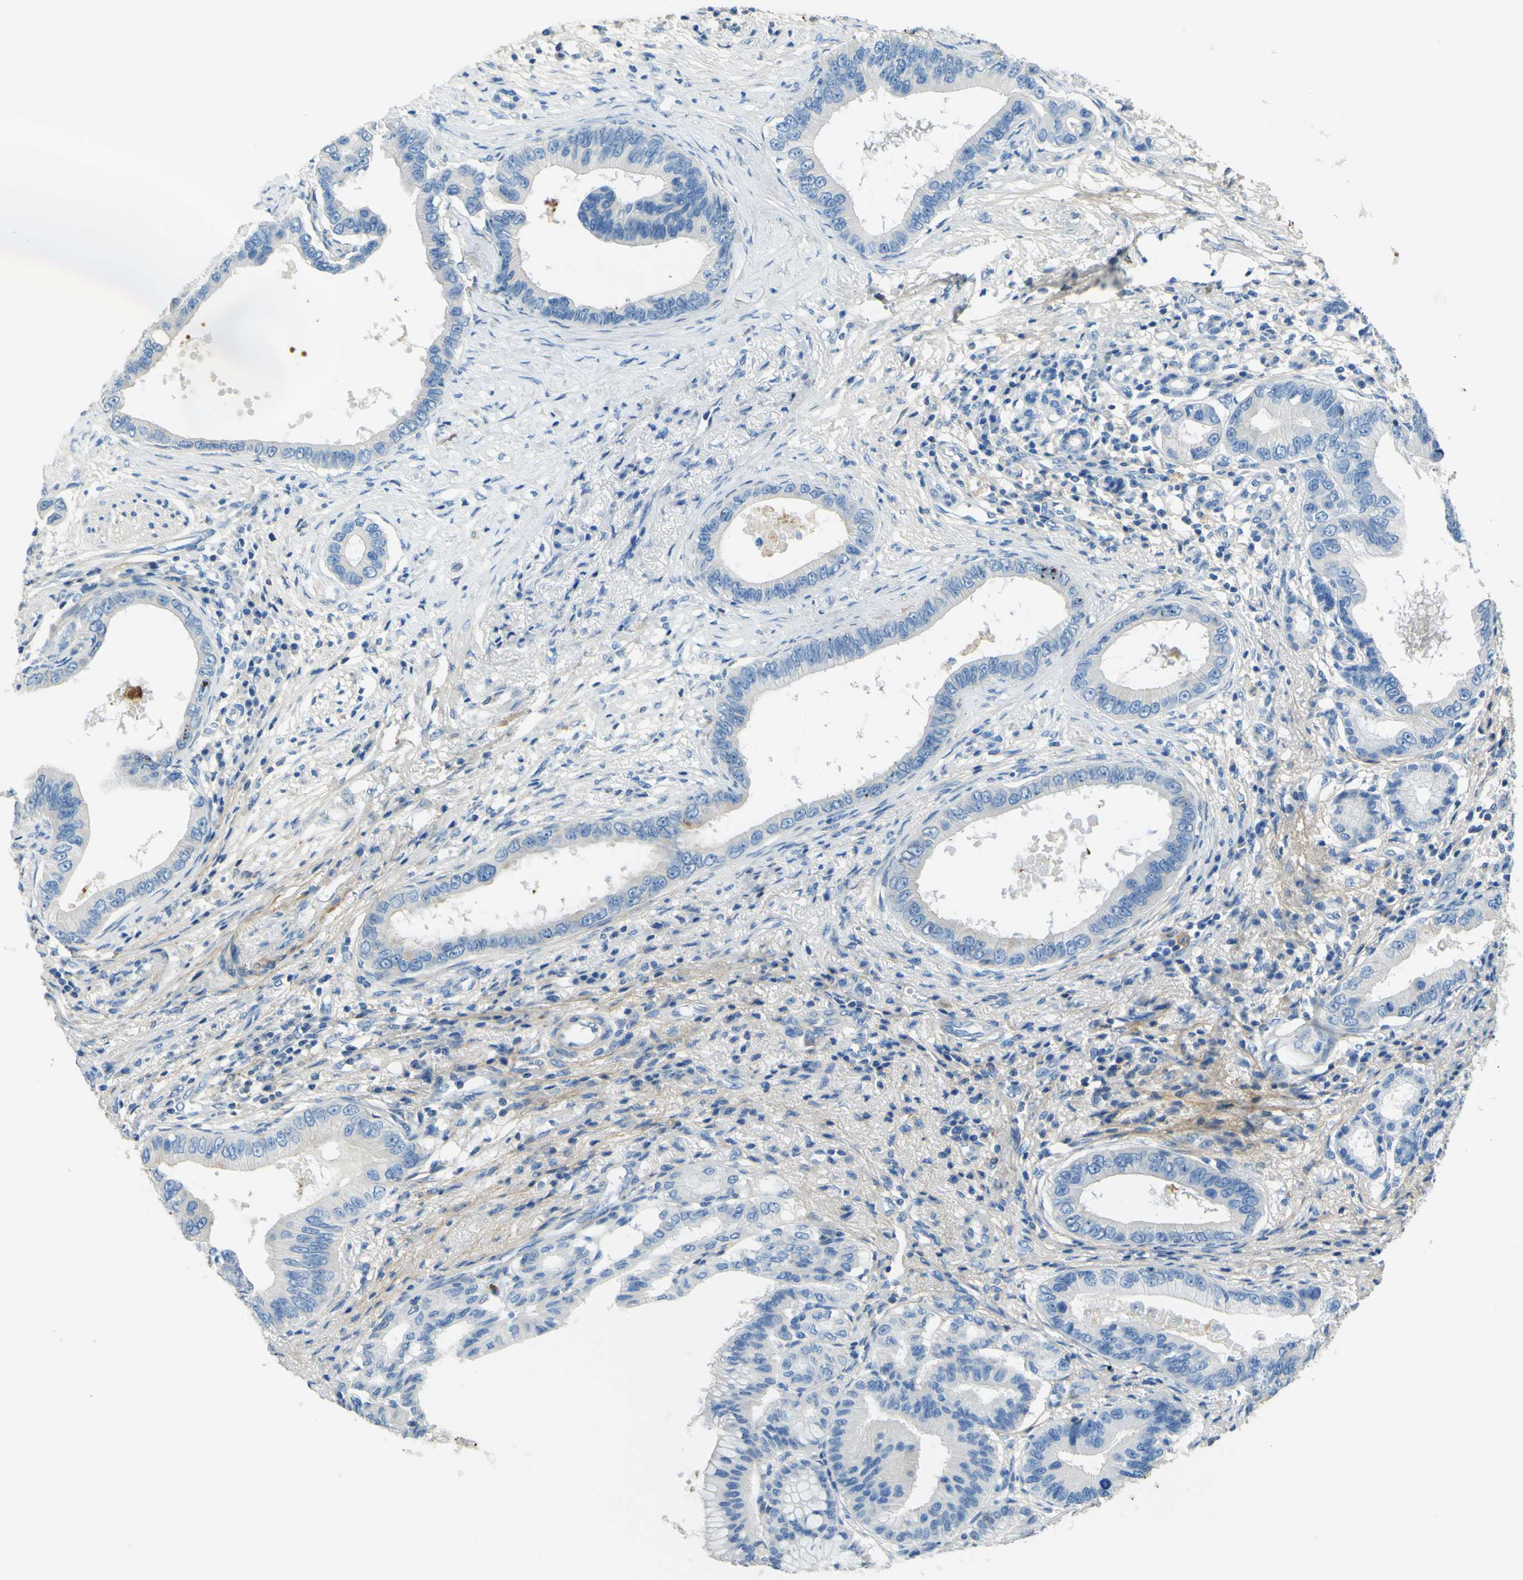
{"staining": {"intensity": "negative", "quantity": "none", "location": "none"}, "tissue": "pancreatic cancer", "cell_type": "Tumor cells", "image_type": "cancer", "snomed": [{"axis": "morphology", "description": "Adenocarcinoma, NOS"}, {"axis": "topography", "description": "Pancreas"}], "caption": "A photomicrograph of pancreatic adenocarcinoma stained for a protein shows no brown staining in tumor cells.", "gene": "OGN", "patient": {"sex": "male", "age": 77}}